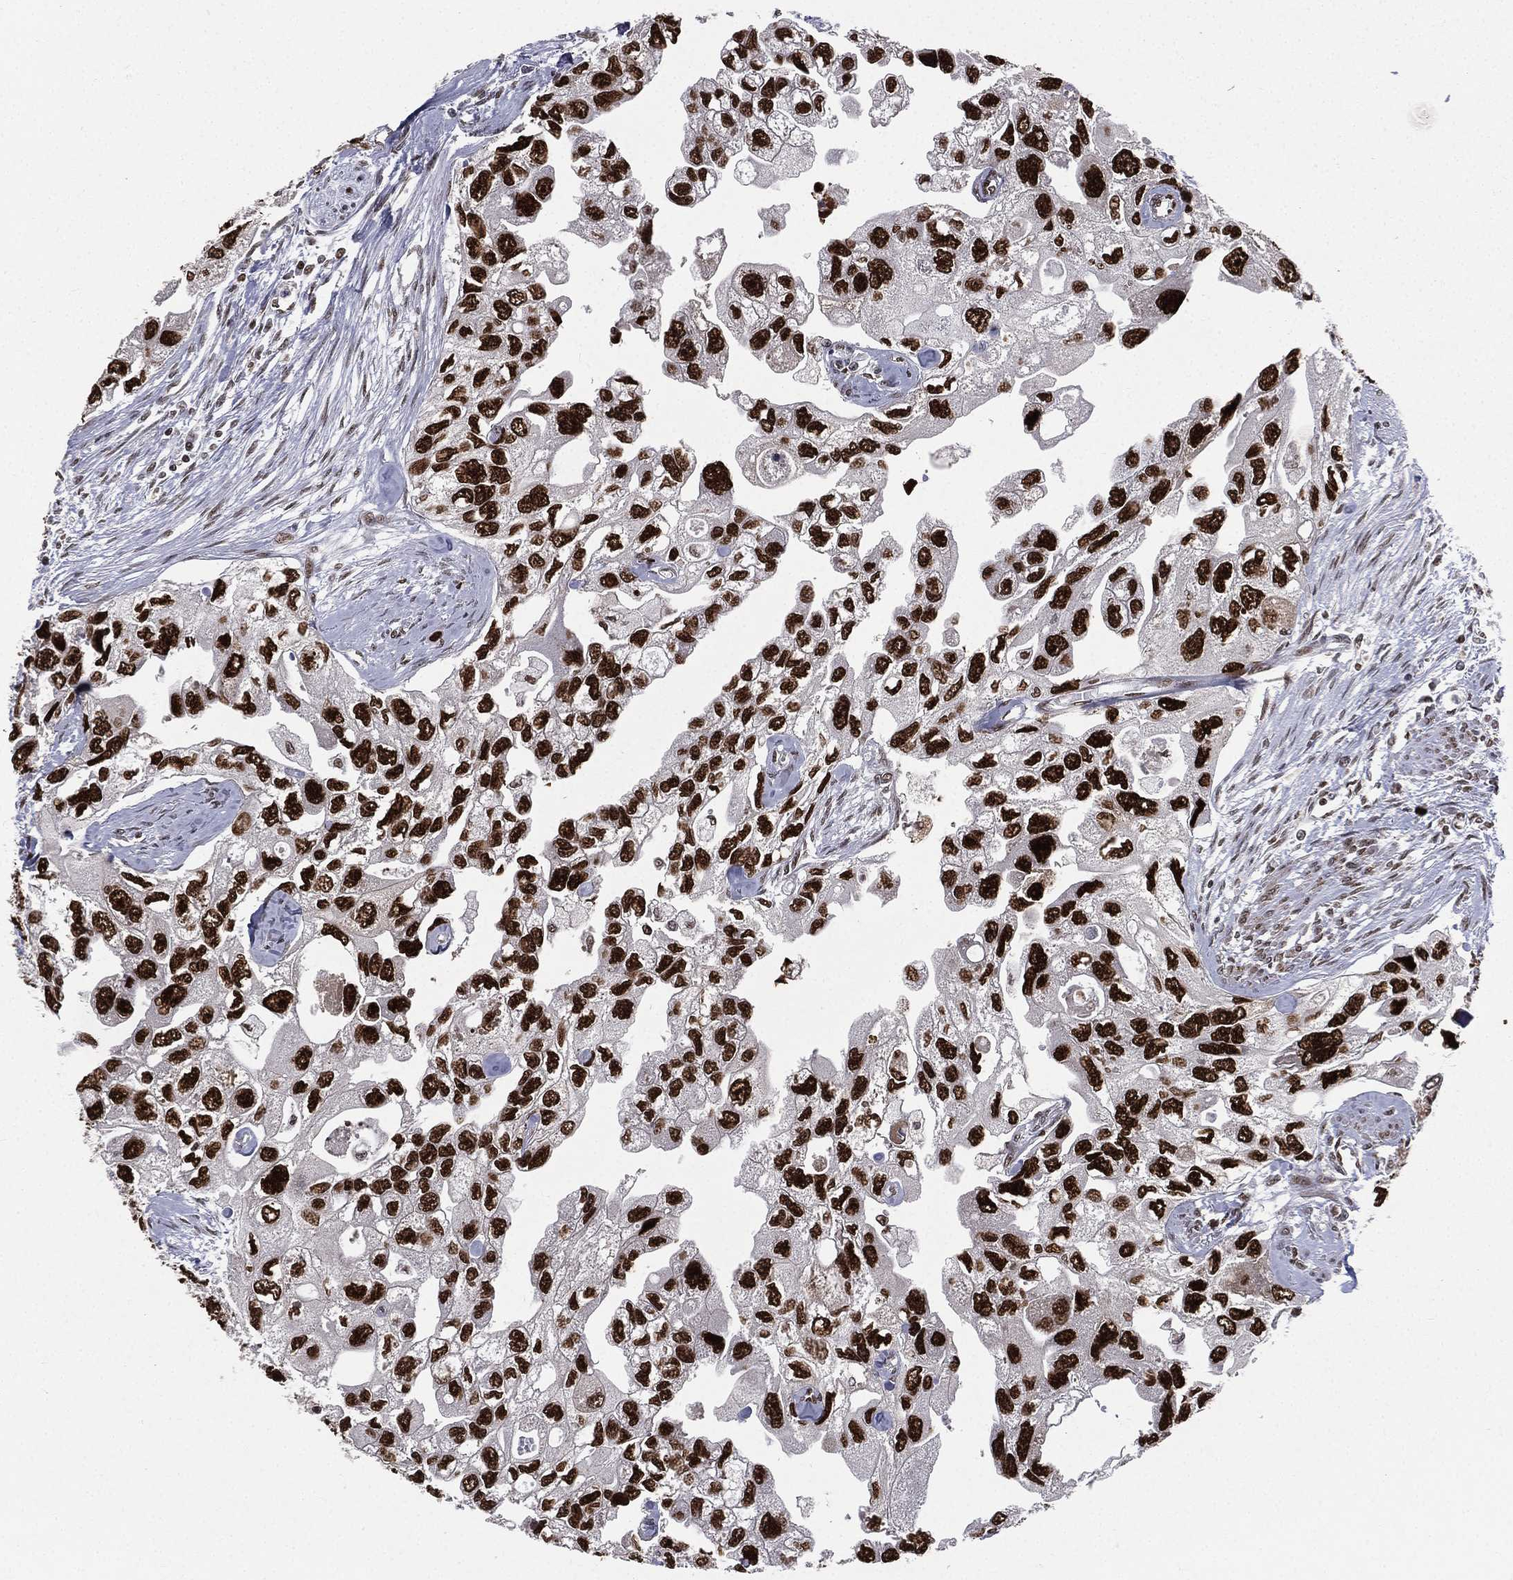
{"staining": {"intensity": "strong", "quantity": ">75%", "location": "nuclear"}, "tissue": "urothelial cancer", "cell_type": "Tumor cells", "image_type": "cancer", "snomed": [{"axis": "morphology", "description": "Urothelial carcinoma, High grade"}, {"axis": "topography", "description": "Urinary bladder"}], "caption": "A high amount of strong nuclear positivity is seen in about >75% of tumor cells in urothelial carcinoma (high-grade) tissue.", "gene": "POLB", "patient": {"sex": "male", "age": 59}}